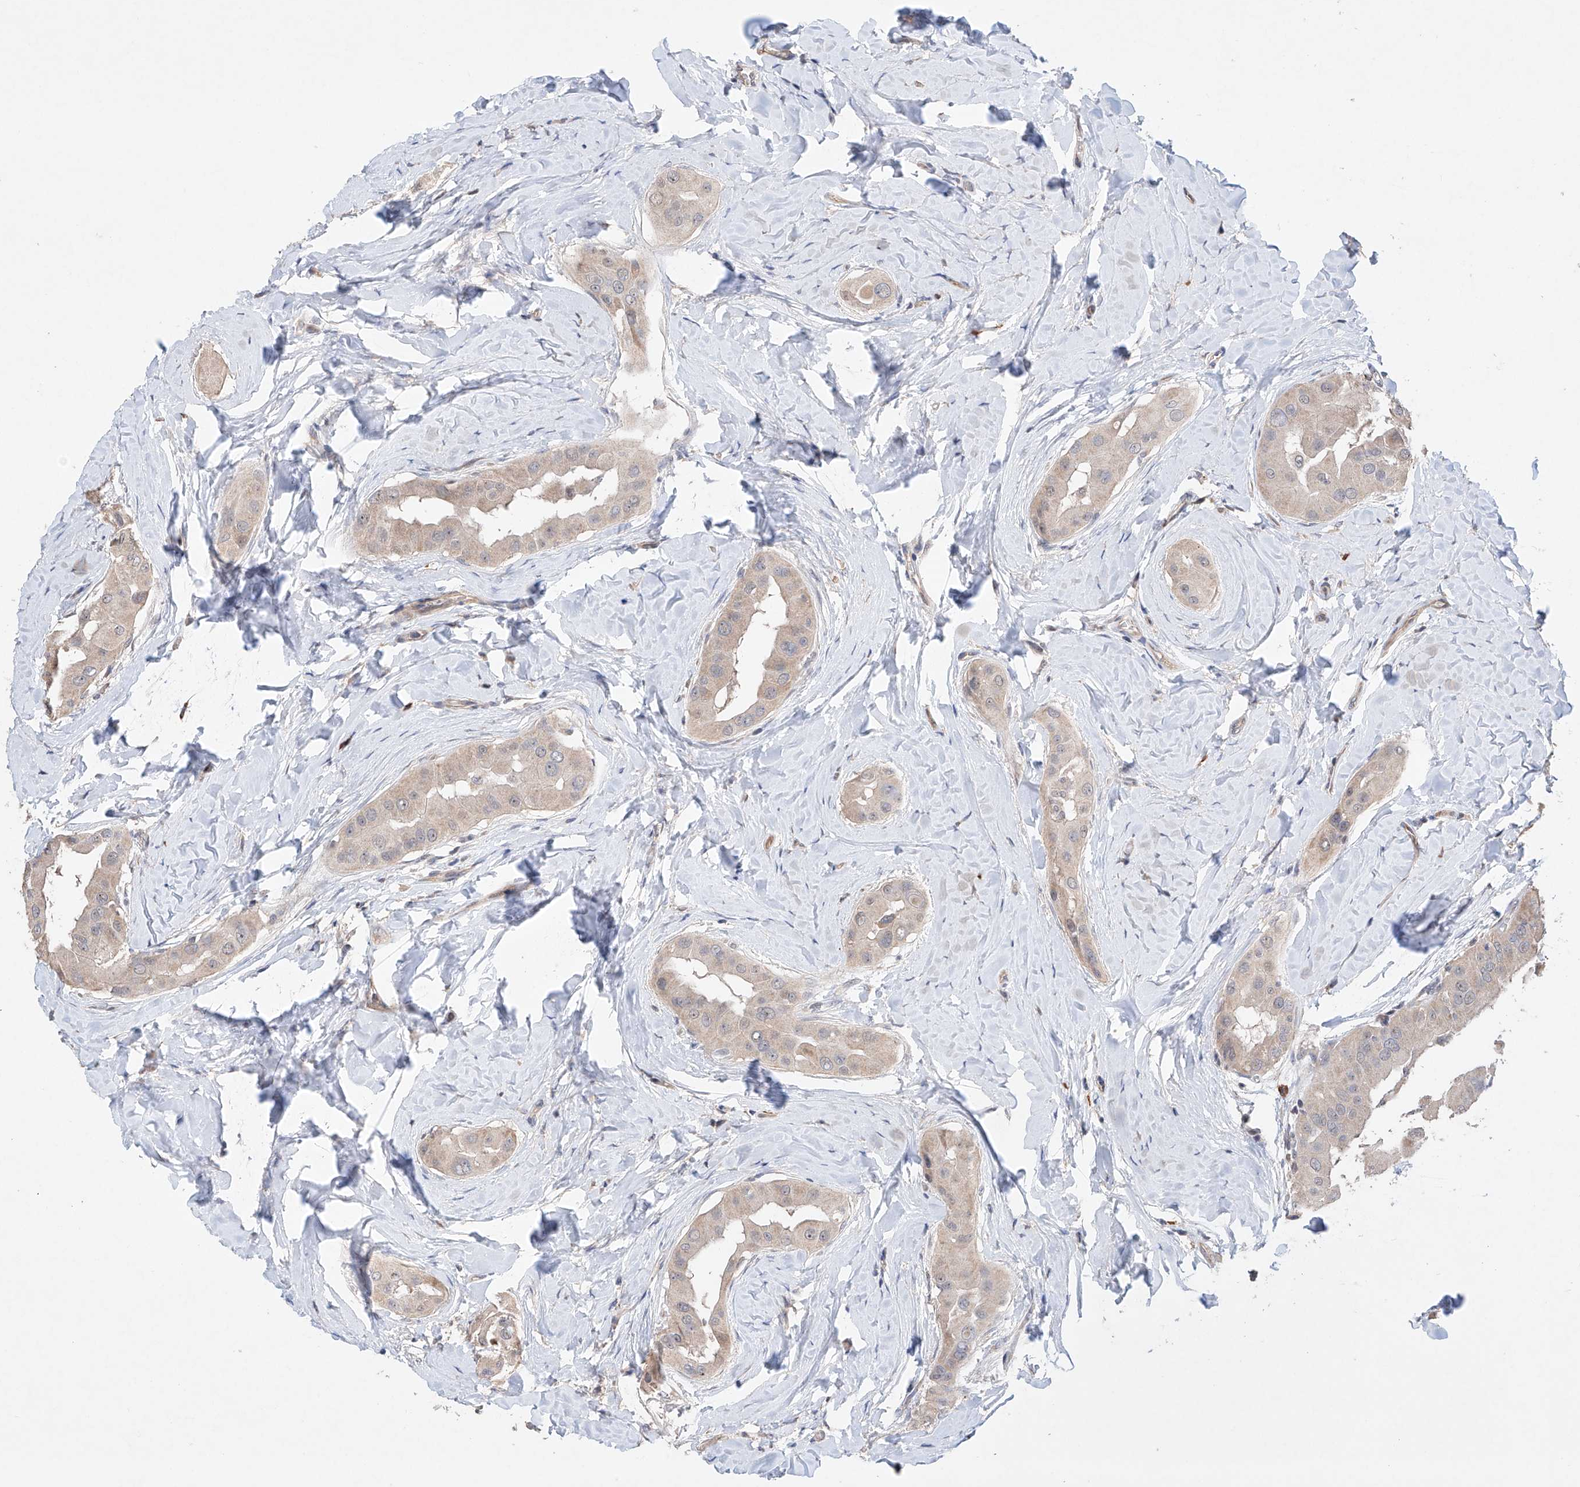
{"staining": {"intensity": "weak", "quantity": "<25%", "location": "cytoplasmic/membranous"}, "tissue": "thyroid cancer", "cell_type": "Tumor cells", "image_type": "cancer", "snomed": [{"axis": "morphology", "description": "Papillary adenocarcinoma, NOS"}, {"axis": "topography", "description": "Thyroid gland"}], "caption": "The photomicrograph reveals no staining of tumor cells in thyroid cancer (papillary adenocarcinoma).", "gene": "AFG1L", "patient": {"sex": "male", "age": 33}}